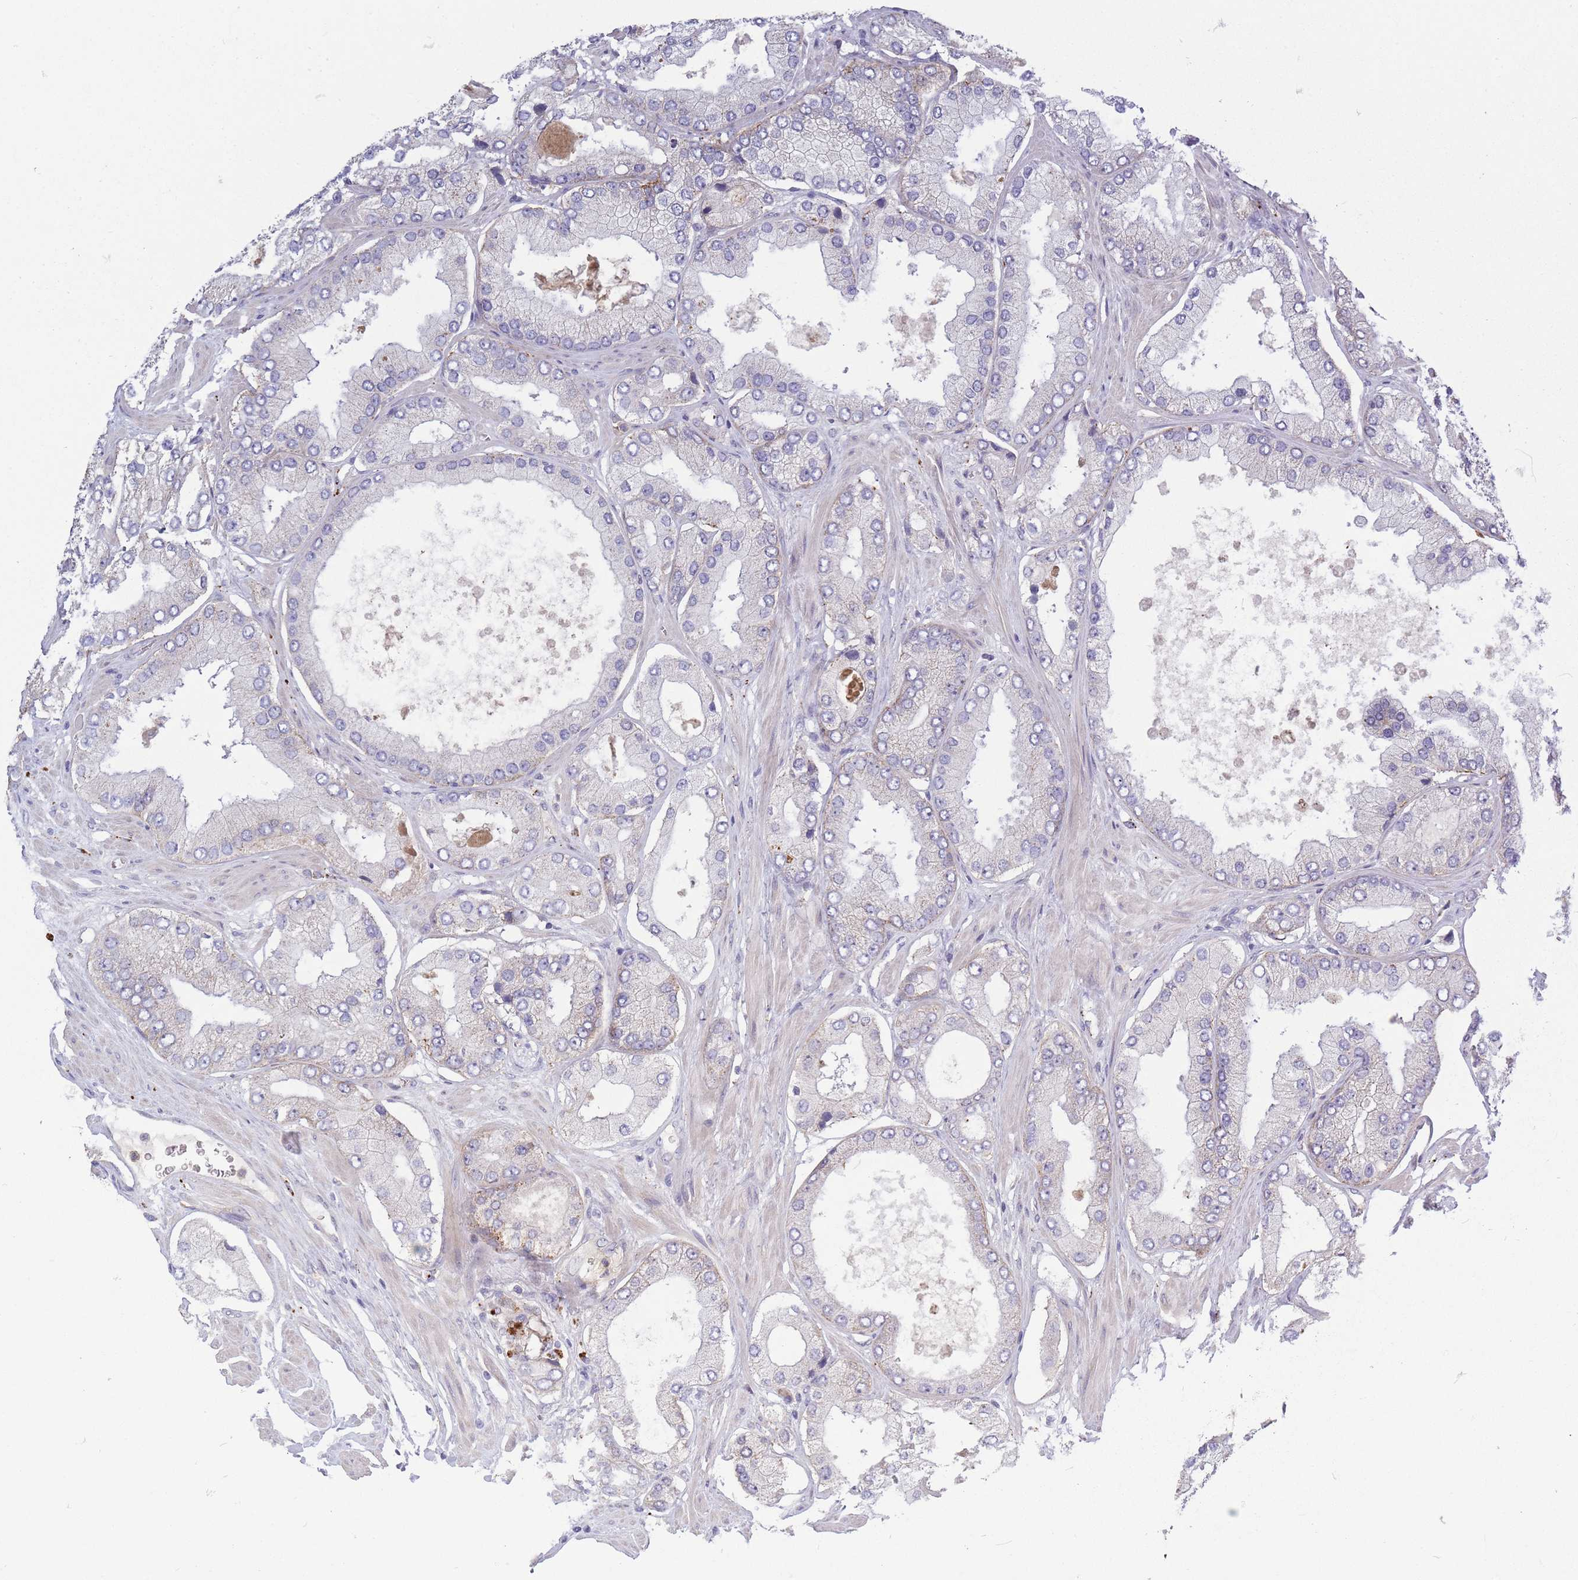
{"staining": {"intensity": "negative", "quantity": "none", "location": "none"}, "tissue": "prostate cancer", "cell_type": "Tumor cells", "image_type": "cancer", "snomed": [{"axis": "morphology", "description": "Adenocarcinoma, Low grade"}, {"axis": "topography", "description": "Prostate"}], "caption": "Tumor cells show no significant protein positivity in prostate low-grade adenocarcinoma.", "gene": "TRIM61", "patient": {"sex": "male", "age": 42}}